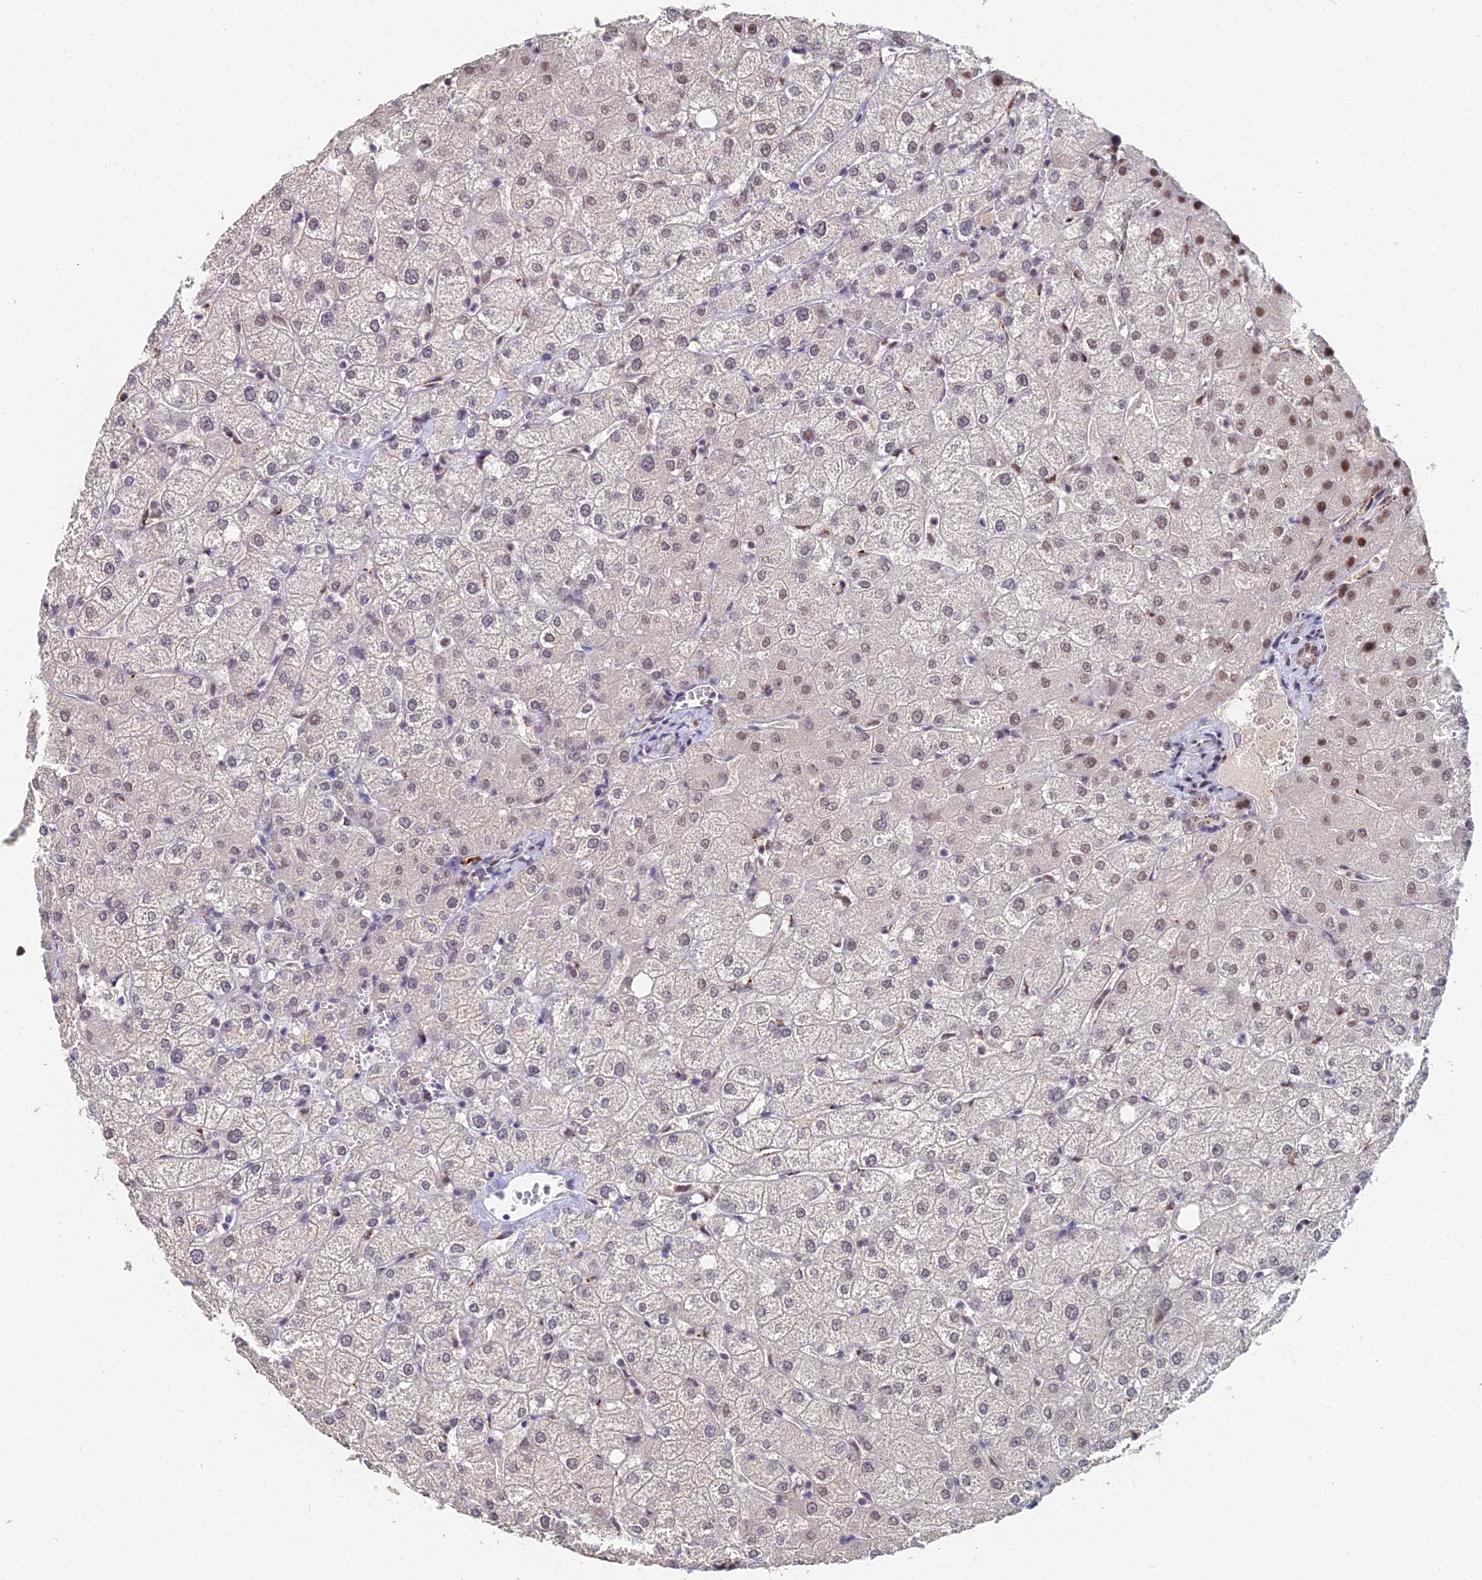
{"staining": {"intensity": "weak", "quantity": "25%-75%", "location": "nuclear"}, "tissue": "liver", "cell_type": "Cholangiocytes", "image_type": "normal", "snomed": [{"axis": "morphology", "description": "Normal tissue, NOS"}, {"axis": "topography", "description": "Liver"}], "caption": "DAB immunohistochemical staining of unremarkable liver displays weak nuclear protein staining in approximately 25%-75% of cholangiocytes. (DAB = brown stain, brightfield microscopy at high magnification).", "gene": "THOC3", "patient": {"sex": "female", "age": 54}}